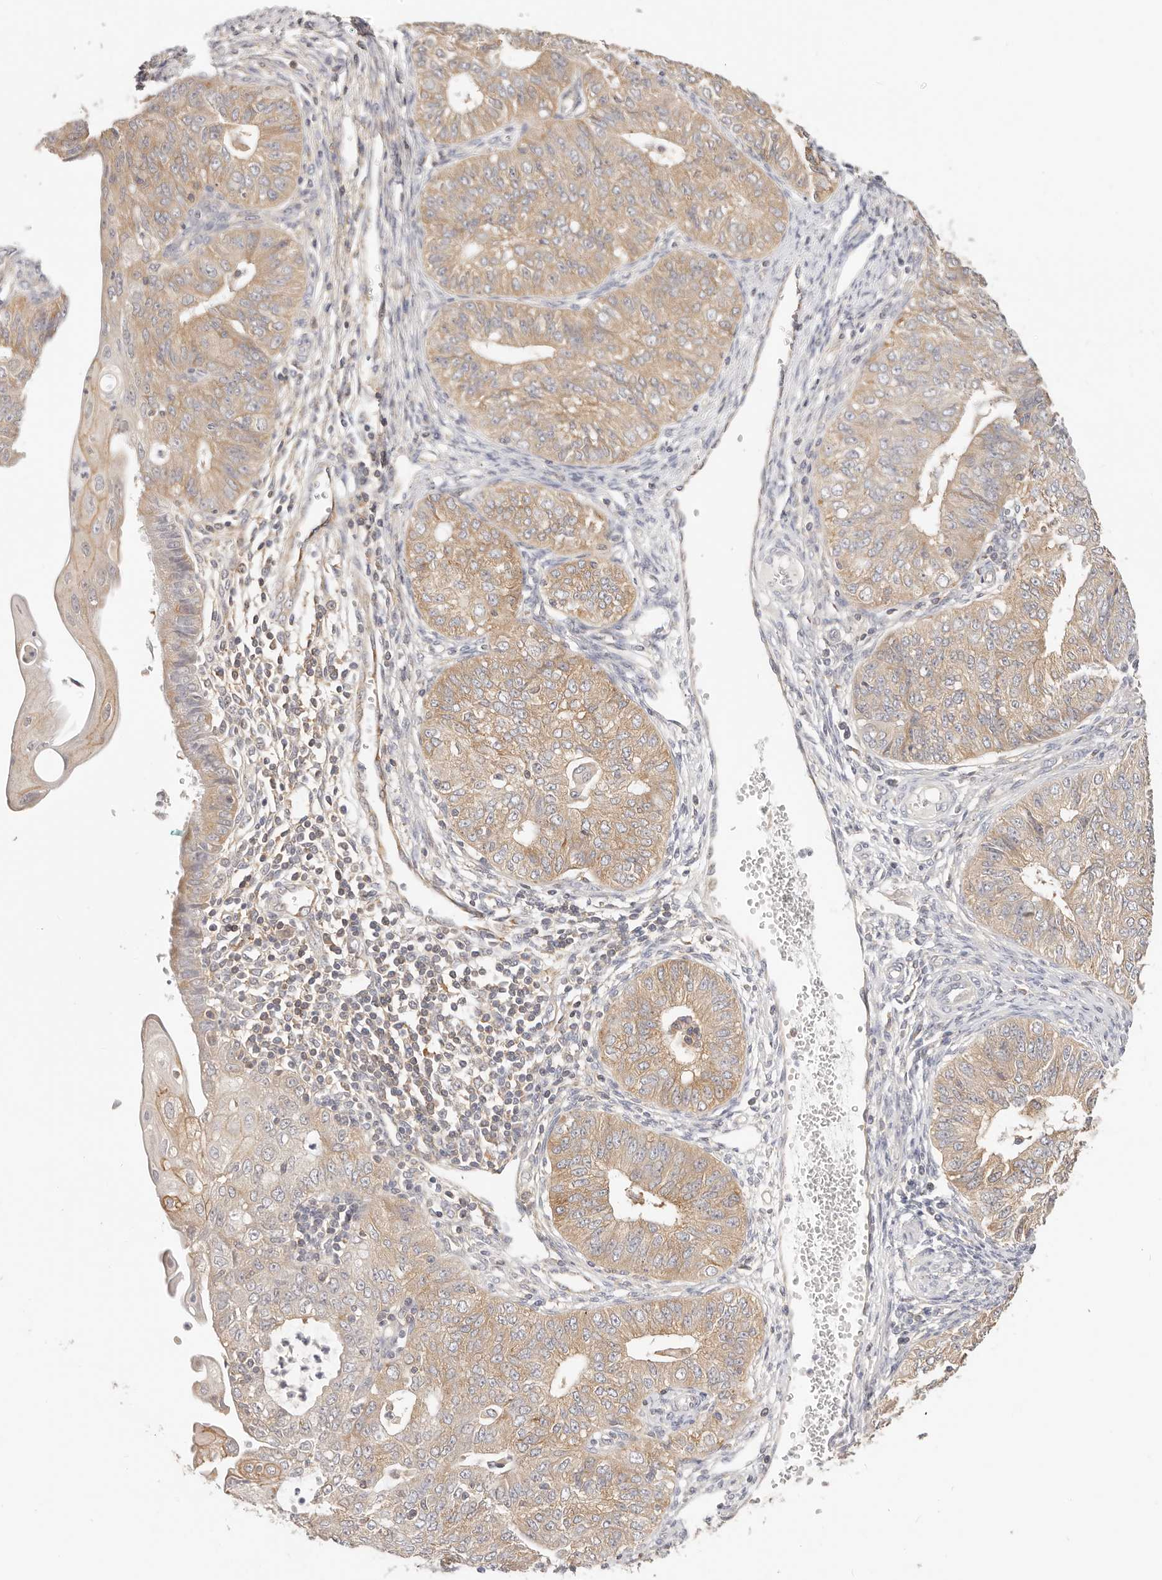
{"staining": {"intensity": "weak", "quantity": ">75%", "location": "cytoplasmic/membranous"}, "tissue": "endometrial cancer", "cell_type": "Tumor cells", "image_type": "cancer", "snomed": [{"axis": "morphology", "description": "Adenocarcinoma, NOS"}, {"axis": "topography", "description": "Endometrium"}], "caption": "Adenocarcinoma (endometrial) stained for a protein exhibits weak cytoplasmic/membranous positivity in tumor cells.", "gene": "DTNBP1", "patient": {"sex": "female", "age": 32}}